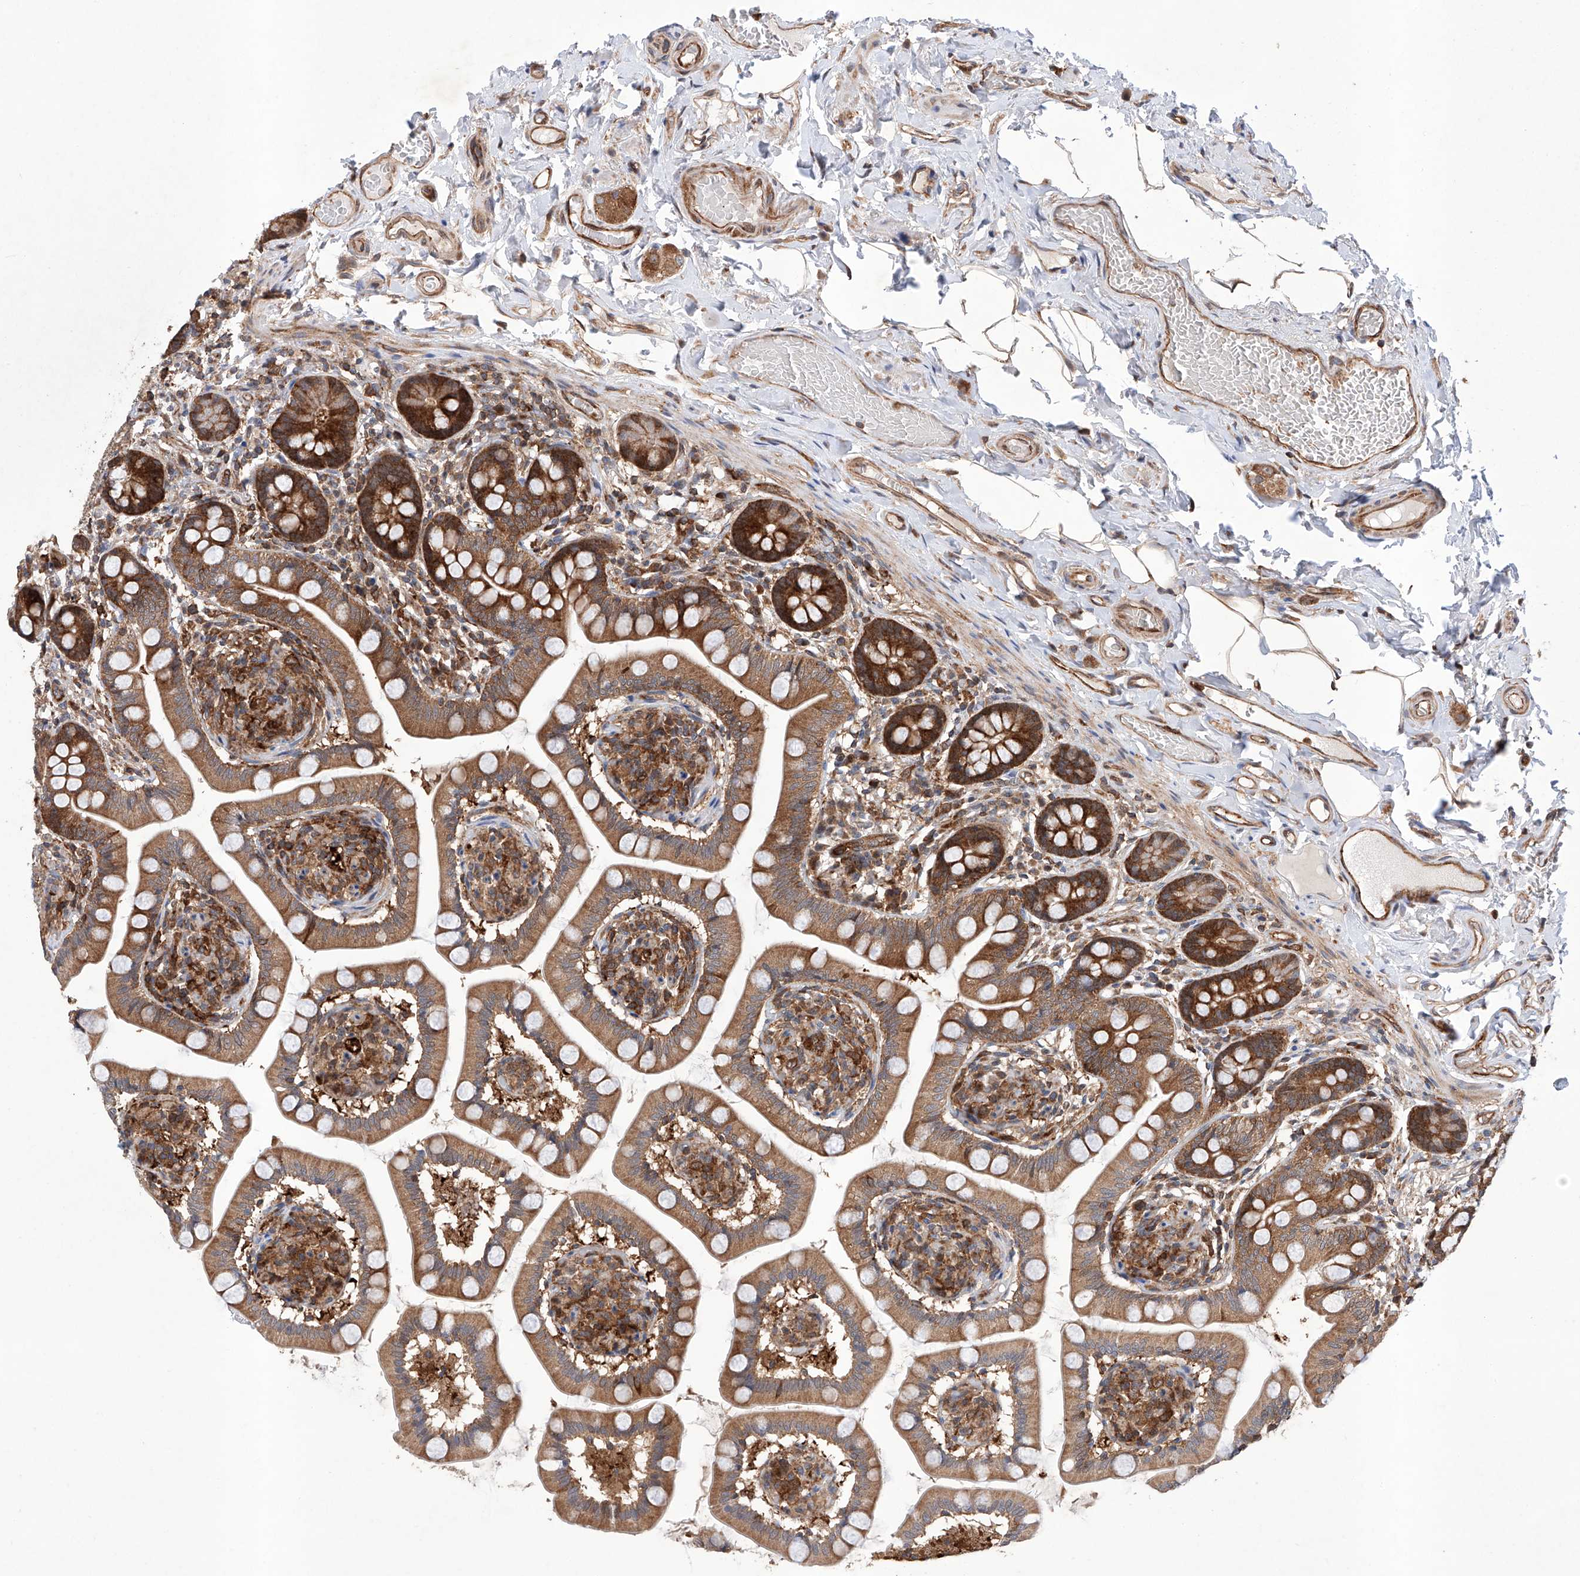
{"staining": {"intensity": "strong", "quantity": ">75%", "location": "cytoplasmic/membranous"}, "tissue": "small intestine", "cell_type": "Glandular cells", "image_type": "normal", "snomed": [{"axis": "morphology", "description": "Normal tissue, NOS"}, {"axis": "topography", "description": "Small intestine"}], "caption": "The photomicrograph shows immunohistochemical staining of normal small intestine. There is strong cytoplasmic/membranous positivity is seen in approximately >75% of glandular cells. Using DAB (3,3'-diaminobenzidine) (brown) and hematoxylin (blue) stains, captured at high magnification using brightfield microscopy.", "gene": "TIMM23", "patient": {"sex": "female", "age": 64}}